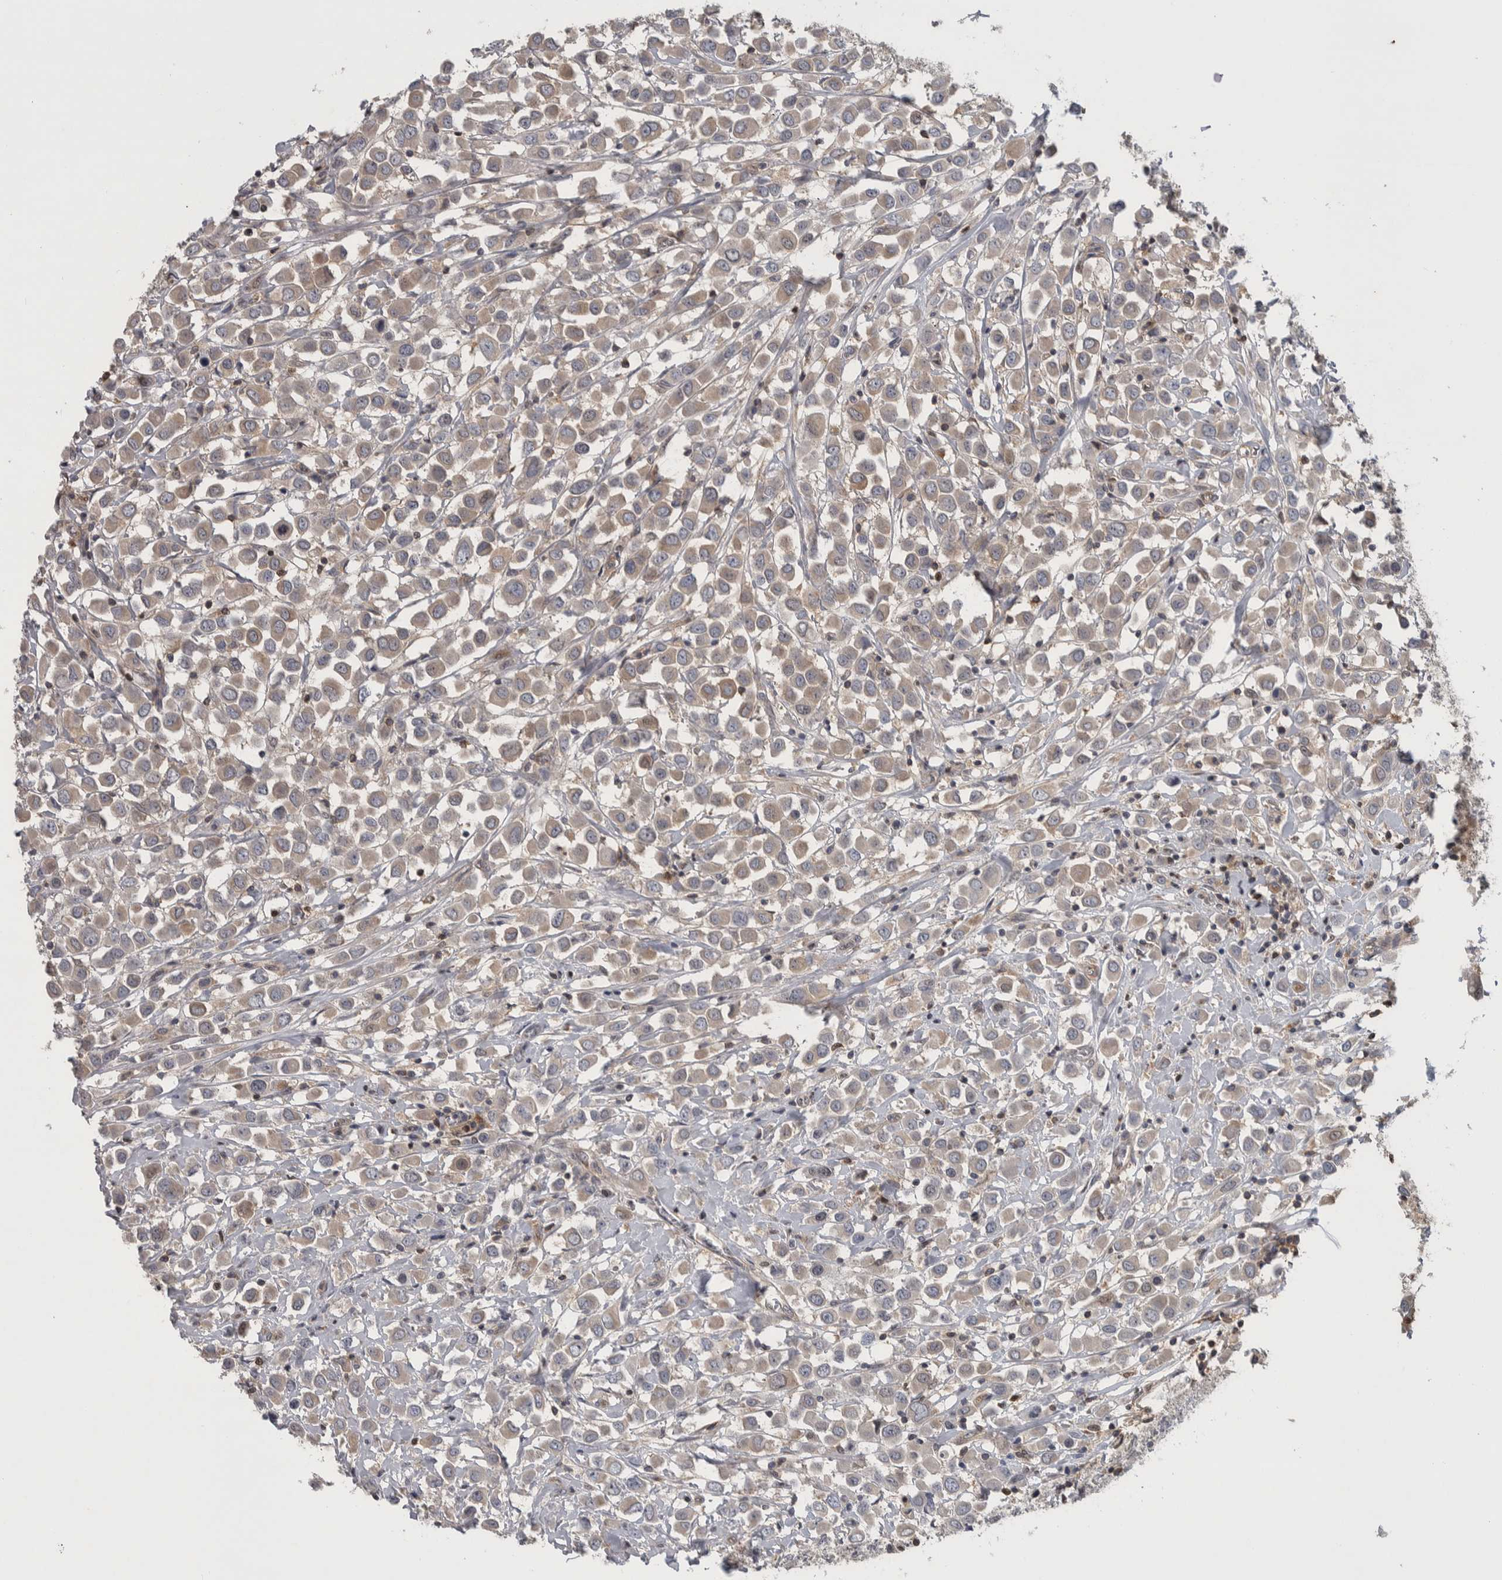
{"staining": {"intensity": "weak", "quantity": "25%-75%", "location": "cytoplasmic/membranous"}, "tissue": "breast cancer", "cell_type": "Tumor cells", "image_type": "cancer", "snomed": [{"axis": "morphology", "description": "Duct carcinoma"}, {"axis": "topography", "description": "Breast"}], "caption": "Breast cancer (invasive ductal carcinoma) stained with a protein marker demonstrates weak staining in tumor cells.", "gene": "NFKB2", "patient": {"sex": "female", "age": 61}}